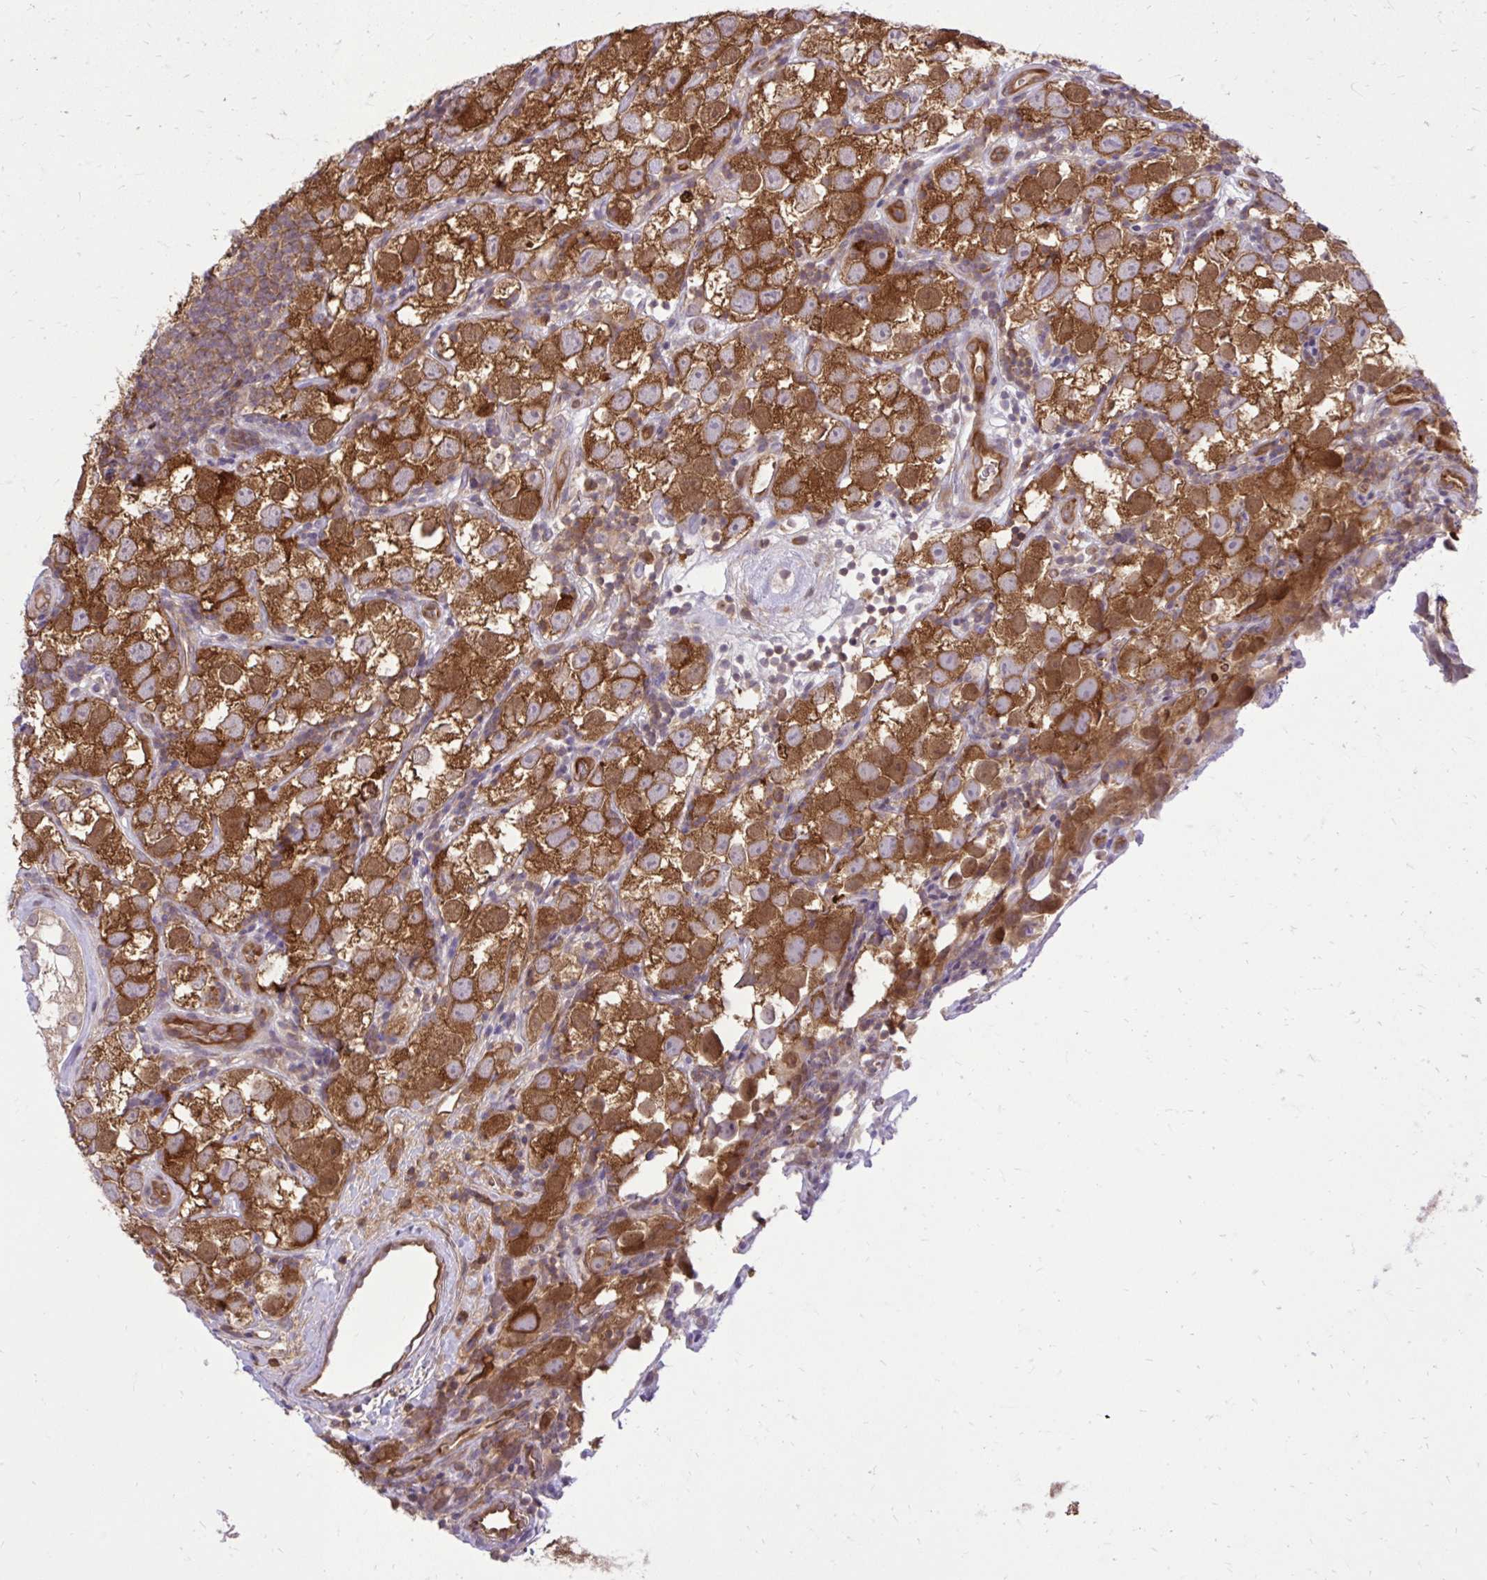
{"staining": {"intensity": "strong", "quantity": ">75%", "location": "cytoplasmic/membranous"}, "tissue": "testis cancer", "cell_type": "Tumor cells", "image_type": "cancer", "snomed": [{"axis": "morphology", "description": "Seminoma, NOS"}, {"axis": "topography", "description": "Testis"}], "caption": "A high amount of strong cytoplasmic/membranous expression is appreciated in approximately >75% of tumor cells in testis seminoma tissue.", "gene": "PPP5C", "patient": {"sex": "male", "age": 26}}